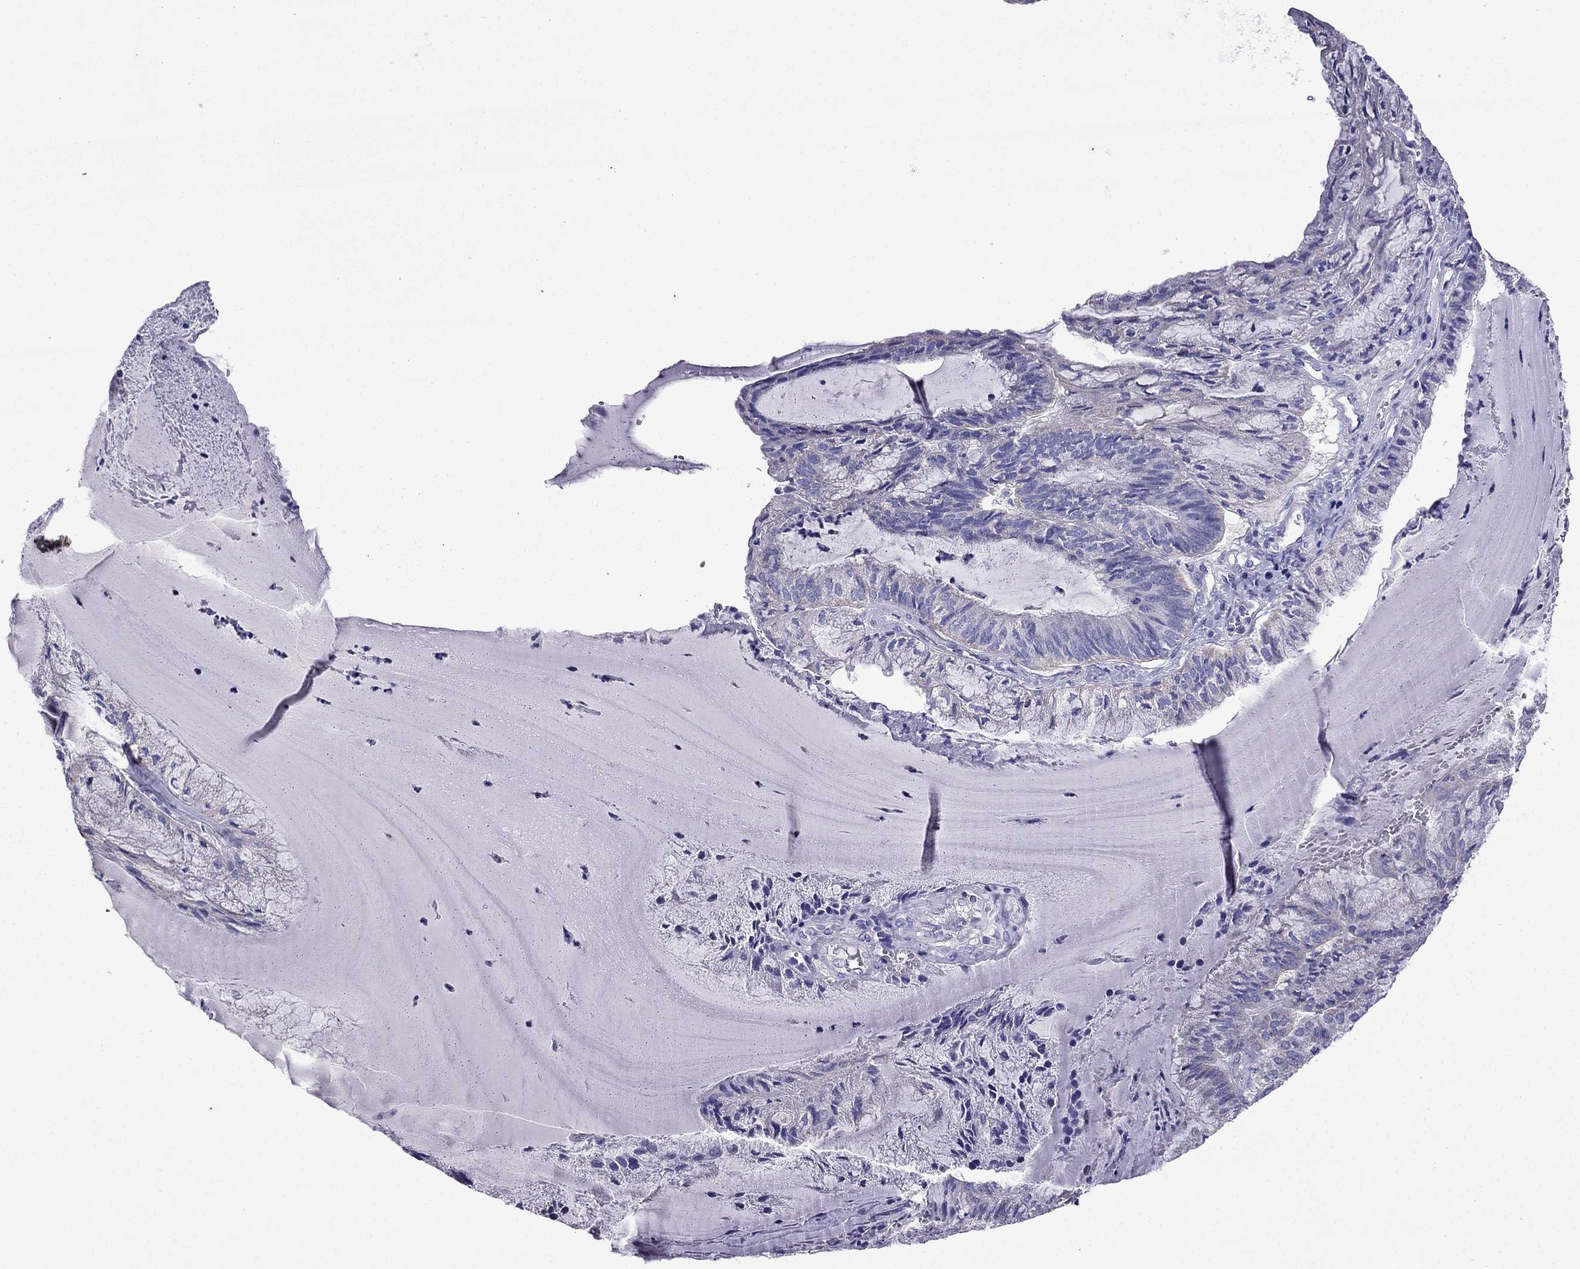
{"staining": {"intensity": "negative", "quantity": "none", "location": "none"}, "tissue": "endometrial cancer", "cell_type": "Tumor cells", "image_type": "cancer", "snomed": [{"axis": "morphology", "description": "Carcinoma, NOS"}, {"axis": "topography", "description": "Endometrium"}], "caption": "Immunohistochemical staining of endometrial cancer exhibits no significant expression in tumor cells.", "gene": "DSC1", "patient": {"sex": "female", "age": 62}}